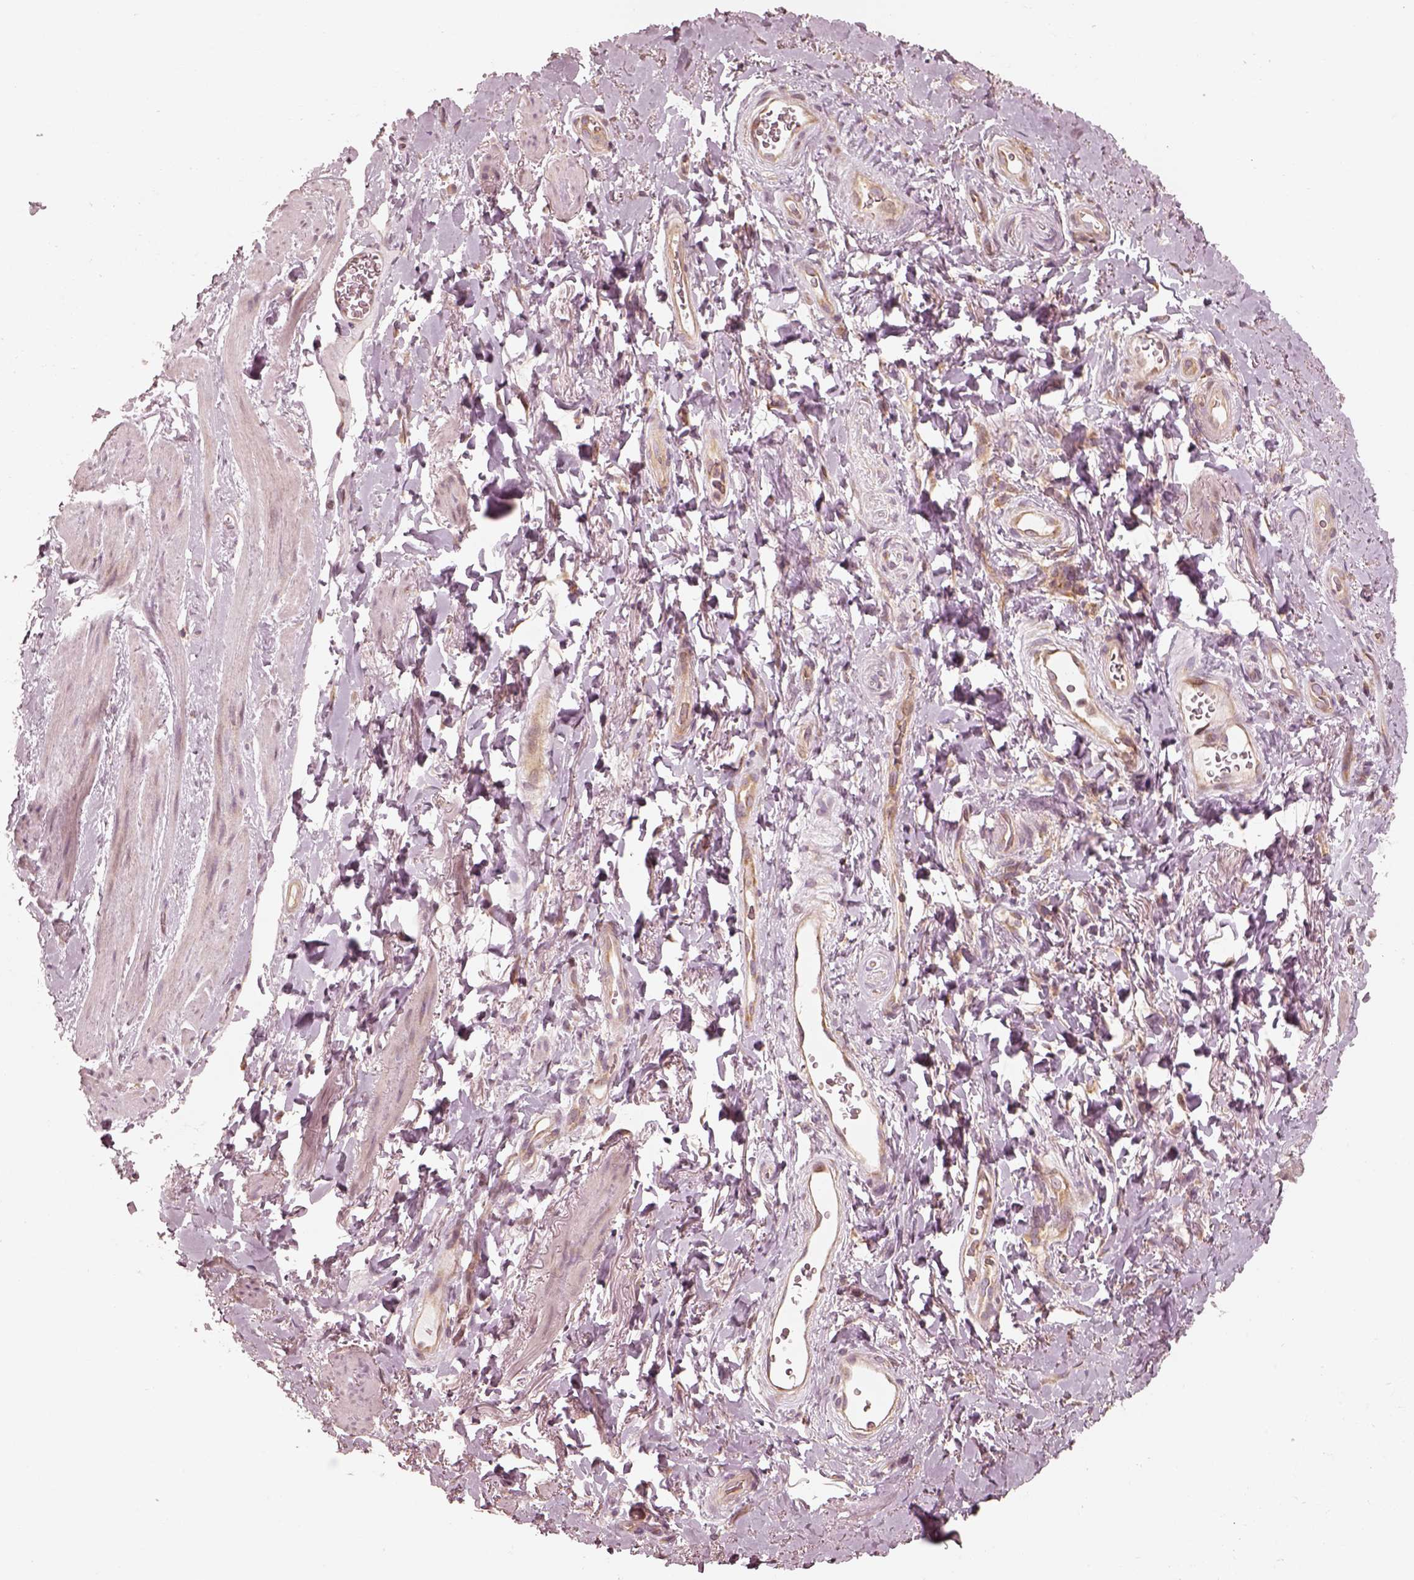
{"staining": {"intensity": "weak", "quantity": ">75%", "location": "cytoplasmic/membranous"}, "tissue": "adipose tissue", "cell_type": "Adipocytes", "image_type": "normal", "snomed": [{"axis": "morphology", "description": "Normal tissue, NOS"}, {"axis": "topography", "description": "Anal"}, {"axis": "topography", "description": "Peripheral nerve tissue"}], "caption": "The immunohistochemical stain highlights weak cytoplasmic/membranous positivity in adipocytes of unremarkable adipose tissue. Using DAB (brown) and hematoxylin (blue) stains, captured at high magnification using brightfield microscopy.", "gene": "CNOT2", "patient": {"sex": "male", "age": 53}}